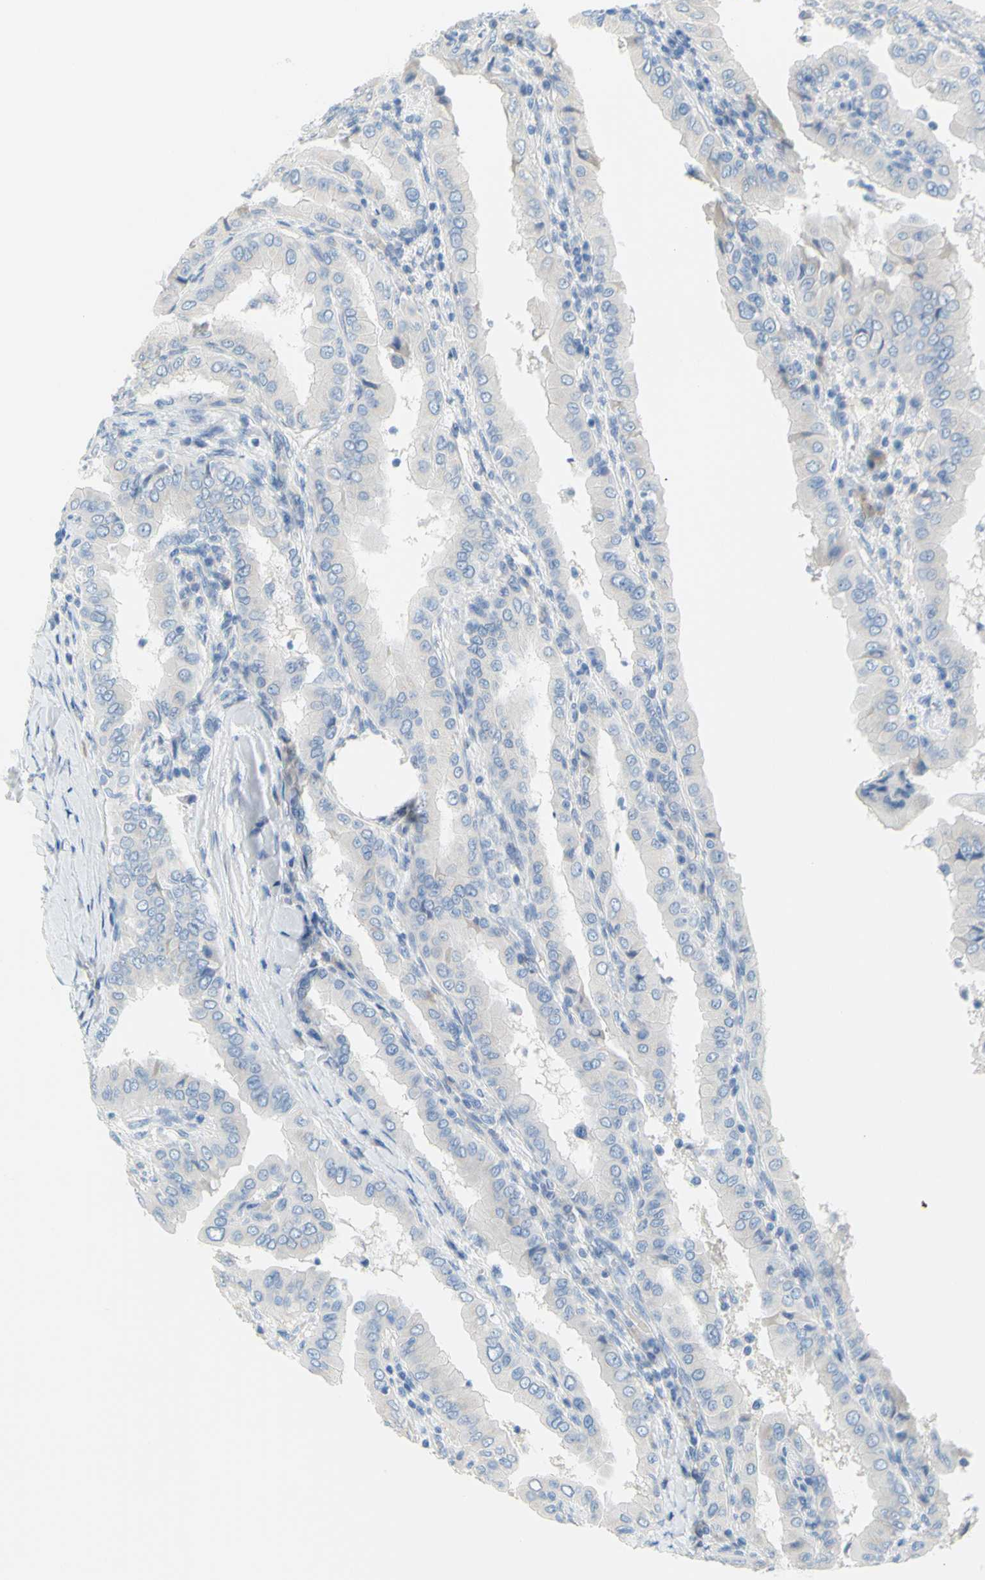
{"staining": {"intensity": "negative", "quantity": "none", "location": "none"}, "tissue": "thyroid cancer", "cell_type": "Tumor cells", "image_type": "cancer", "snomed": [{"axis": "morphology", "description": "Papillary adenocarcinoma, NOS"}, {"axis": "topography", "description": "Thyroid gland"}], "caption": "Immunohistochemistry histopathology image of neoplastic tissue: human thyroid cancer stained with DAB displays no significant protein positivity in tumor cells.", "gene": "DCT", "patient": {"sex": "male", "age": 33}}